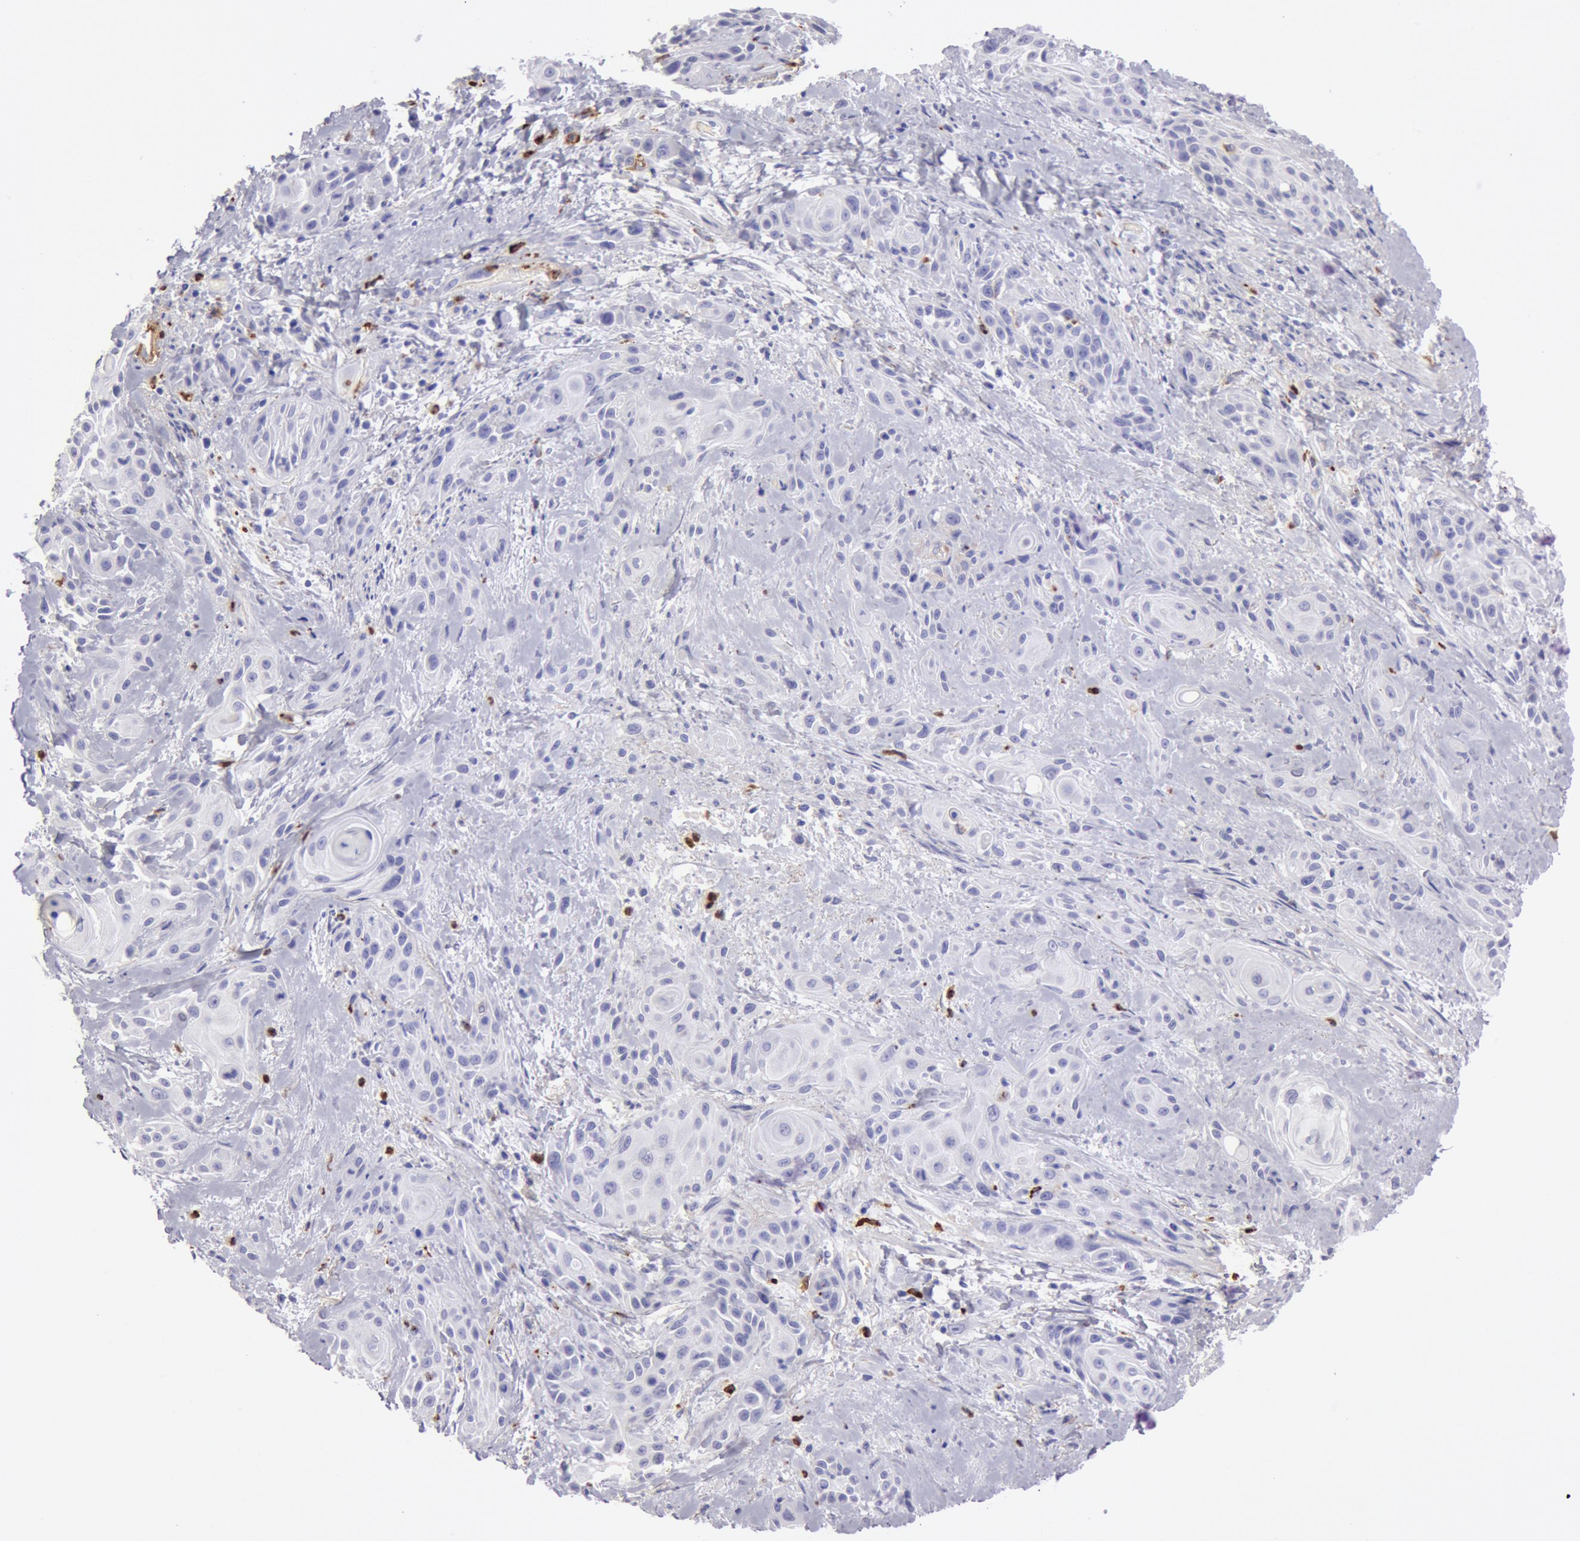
{"staining": {"intensity": "negative", "quantity": "none", "location": "none"}, "tissue": "skin cancer", "cell_type": "Tumor cells", "image_type": "cancer", "snomed": [{"axis": "morphology", "description": "Squamous cell carcinoma, NOS"}, {"axis": "topography", "description": "Skin"}, {"axis": "topography", "description": "Anal"}], "caption": "Tumor cells show no significant staining in squamous cell carcinoma (skin).", "gene": "FCN1", "patient": {"sex": "male", "age": 64}}